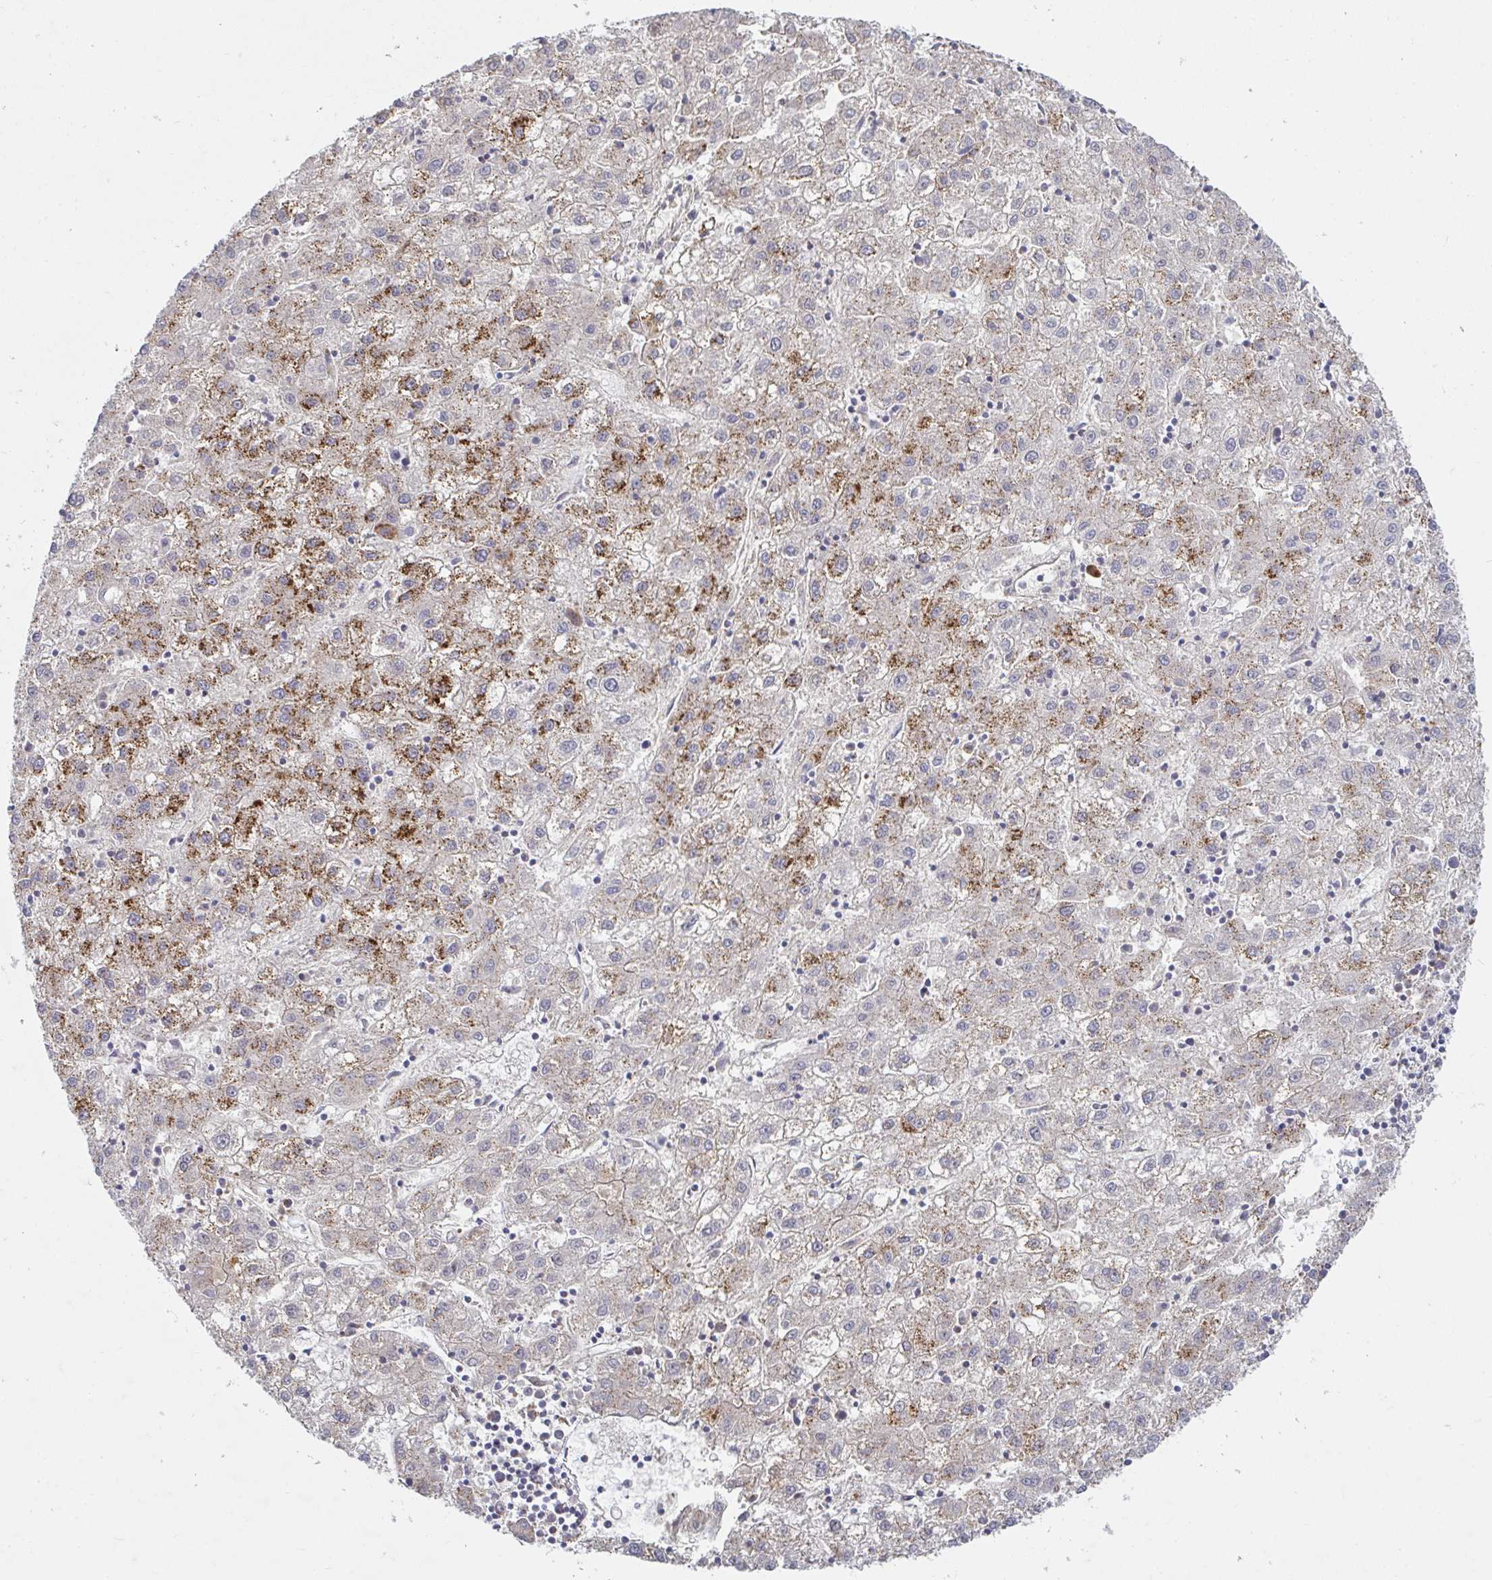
{"staining": {"intensity": "moderate", "quantity": "25%-75%", "location": "cytoplasmic/membranous"}, "tissue": "liver cancer", "cell_type": "Tumor cells", "image_type": "cancer", "snomed": [{"axis": "morphology", "description": "Carcinoma, Hepatocellular, NOS"}, {"axis": "topography", "description": "Liver"}], "caption": "Immunohistochemical staining of liver hepatocellular carcinoma exhibits medium levels of moderate cytoplasmic/membranous protein expression in approximately 25%-75% of tumor cells.", "gene": "SSH2", "patient": {"sex": "male", "age": 72}}